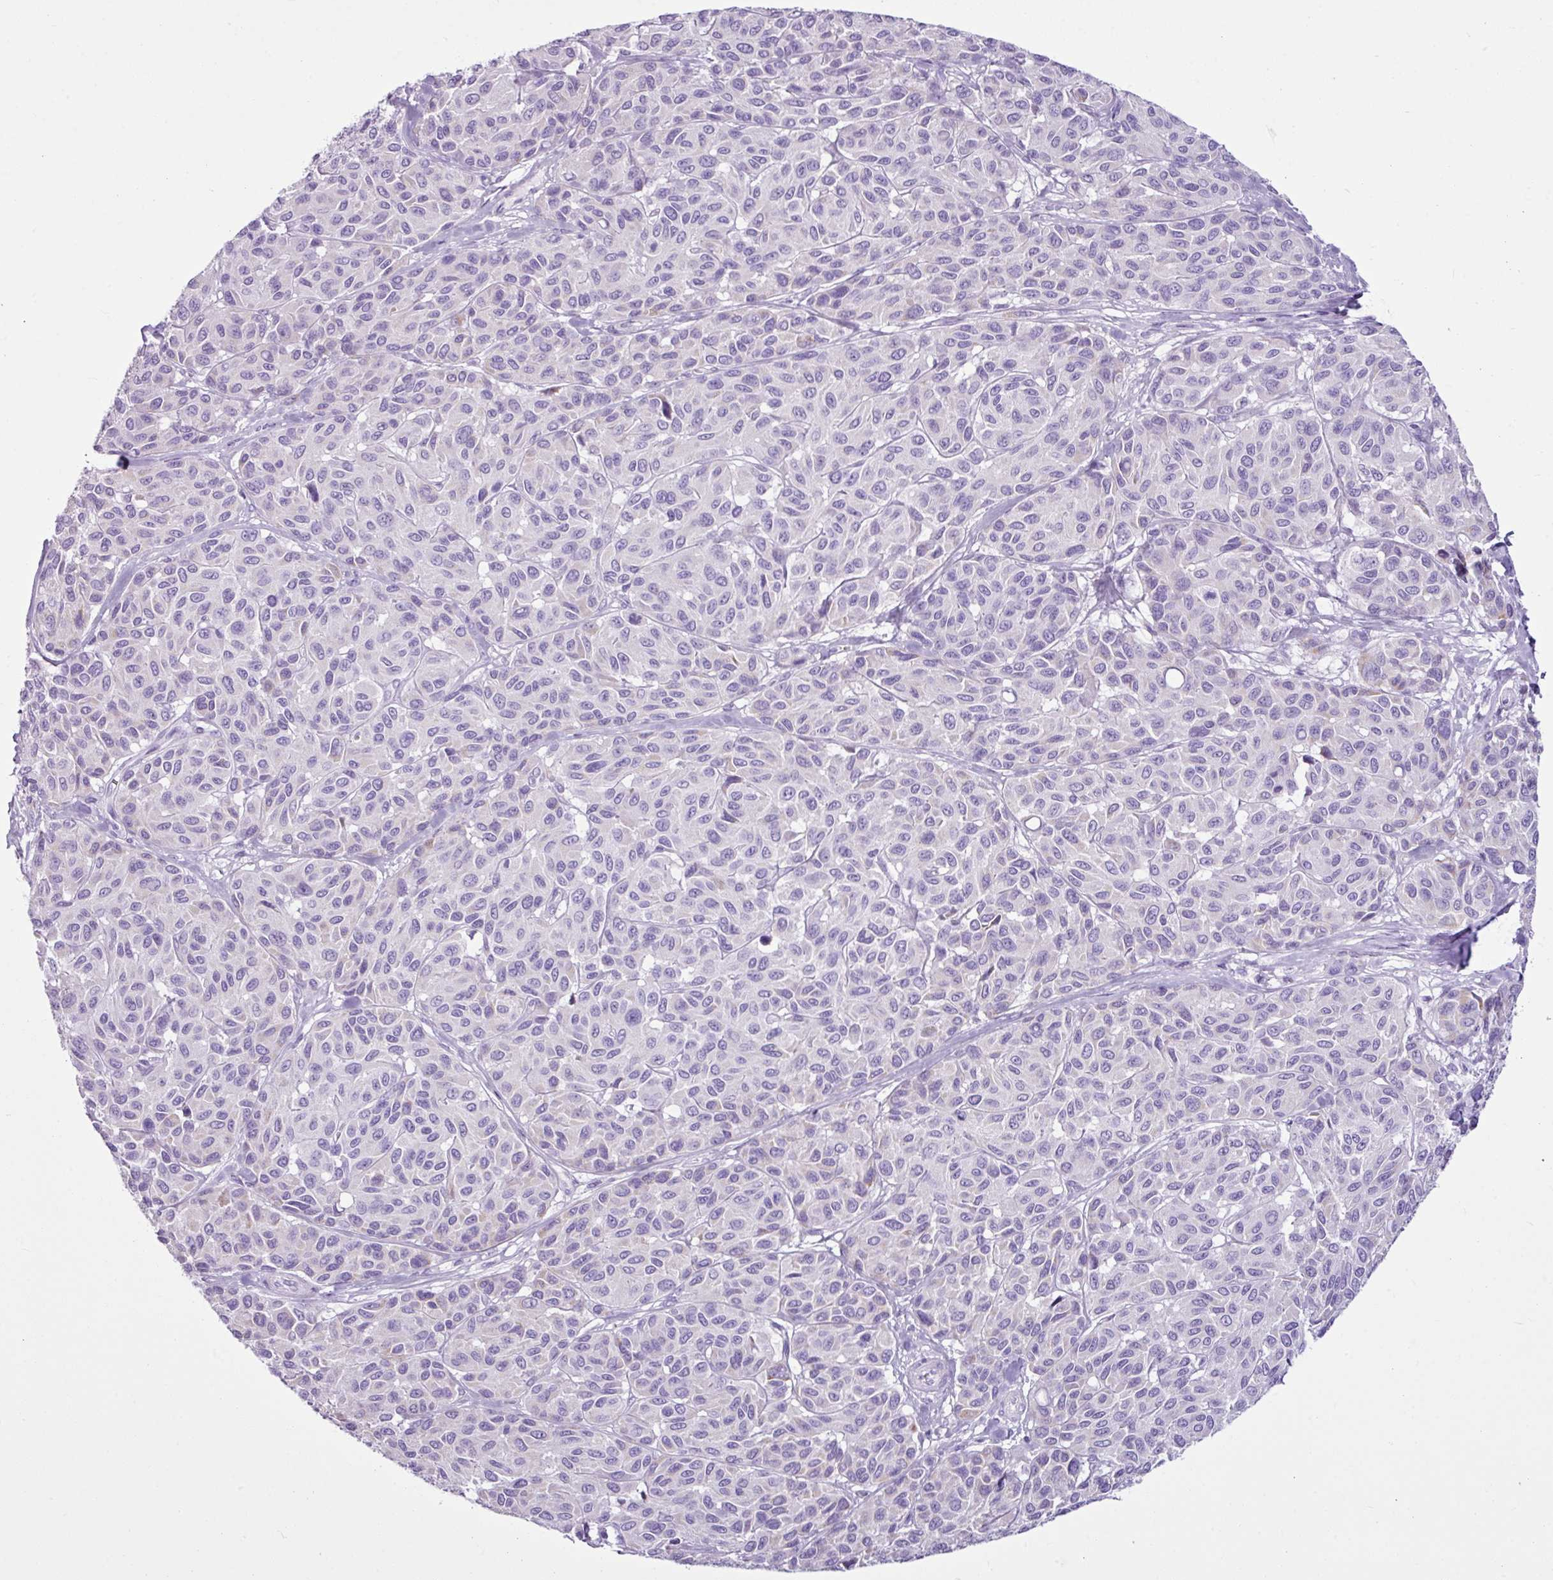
{"staining": {"intensity": "negative", "quantity": "none", "location": "none"}, "tissue": "melanoma", "cell_type": "Tumor cells", "image_type": "cancer", "snomed": [{"axis": "morphology", "description": "Malignant melanoma, NOS"}, {"axis": "topography", "description": "Skin"}], "caption": "This is an immunohistochemistry (IHC) histopathology image of melanoma. There is no positivity in tumor cells.", "gene": "LILRB4", "patient": {"sex": "female", "age": 66}}